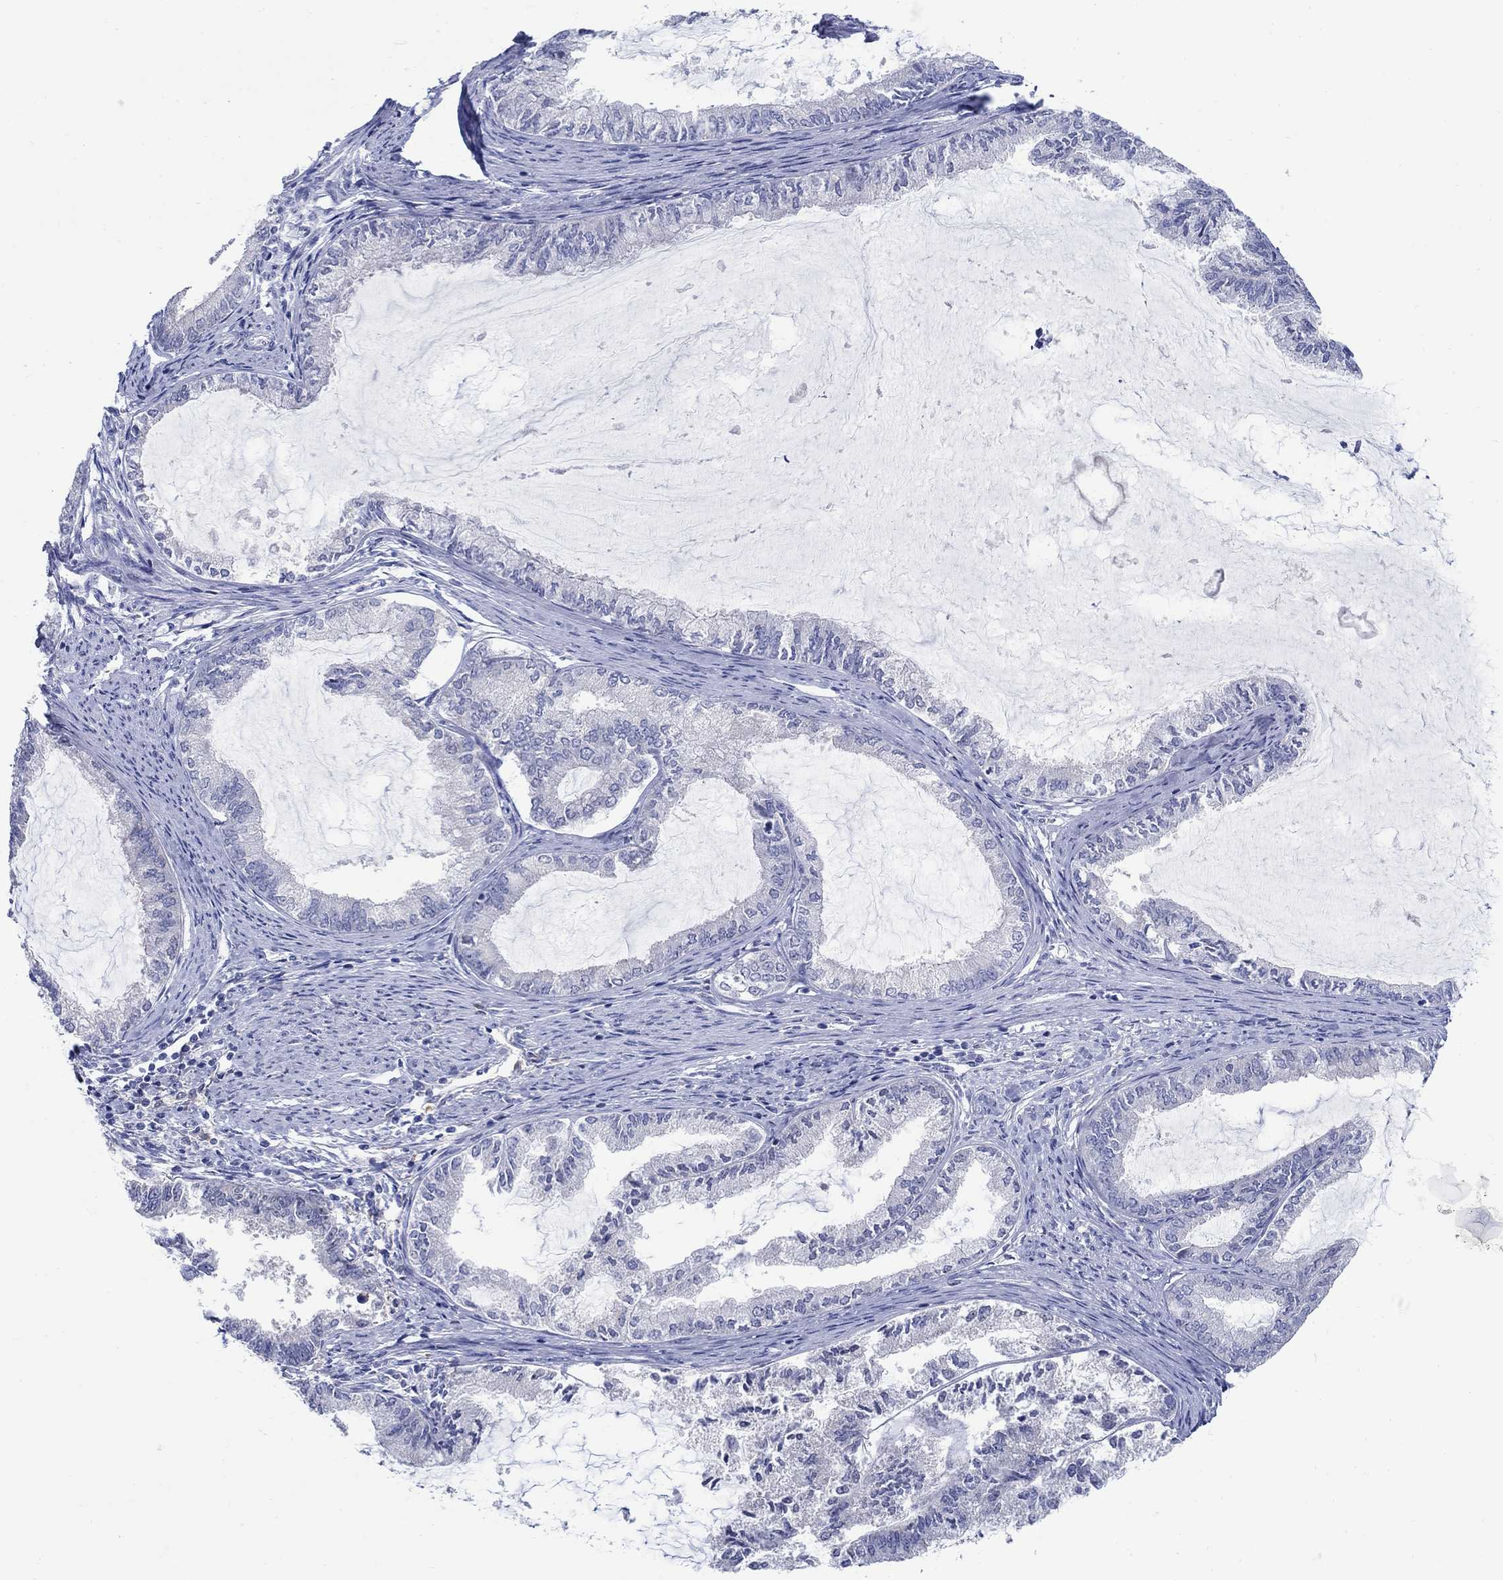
{"staining": {"intensity": "negative", "quantity": "none", "location": "none"}, "tissue": "endometrial cancer", "cell_type": "Tumor cells", "image_type": "cancer", "snomed": [{"axis": "morphology", "description": "Adenocarcinoma, NOS"}, {"axis": "topography", "description": "Endometrium"}], "caption": "A micrograph of adenocarcinoma (endometrial) stained for a protein demonstrates no brown staining in tumor cells.", "gene": "REEP2", "patient": {"sex": "female", "age": 86}}